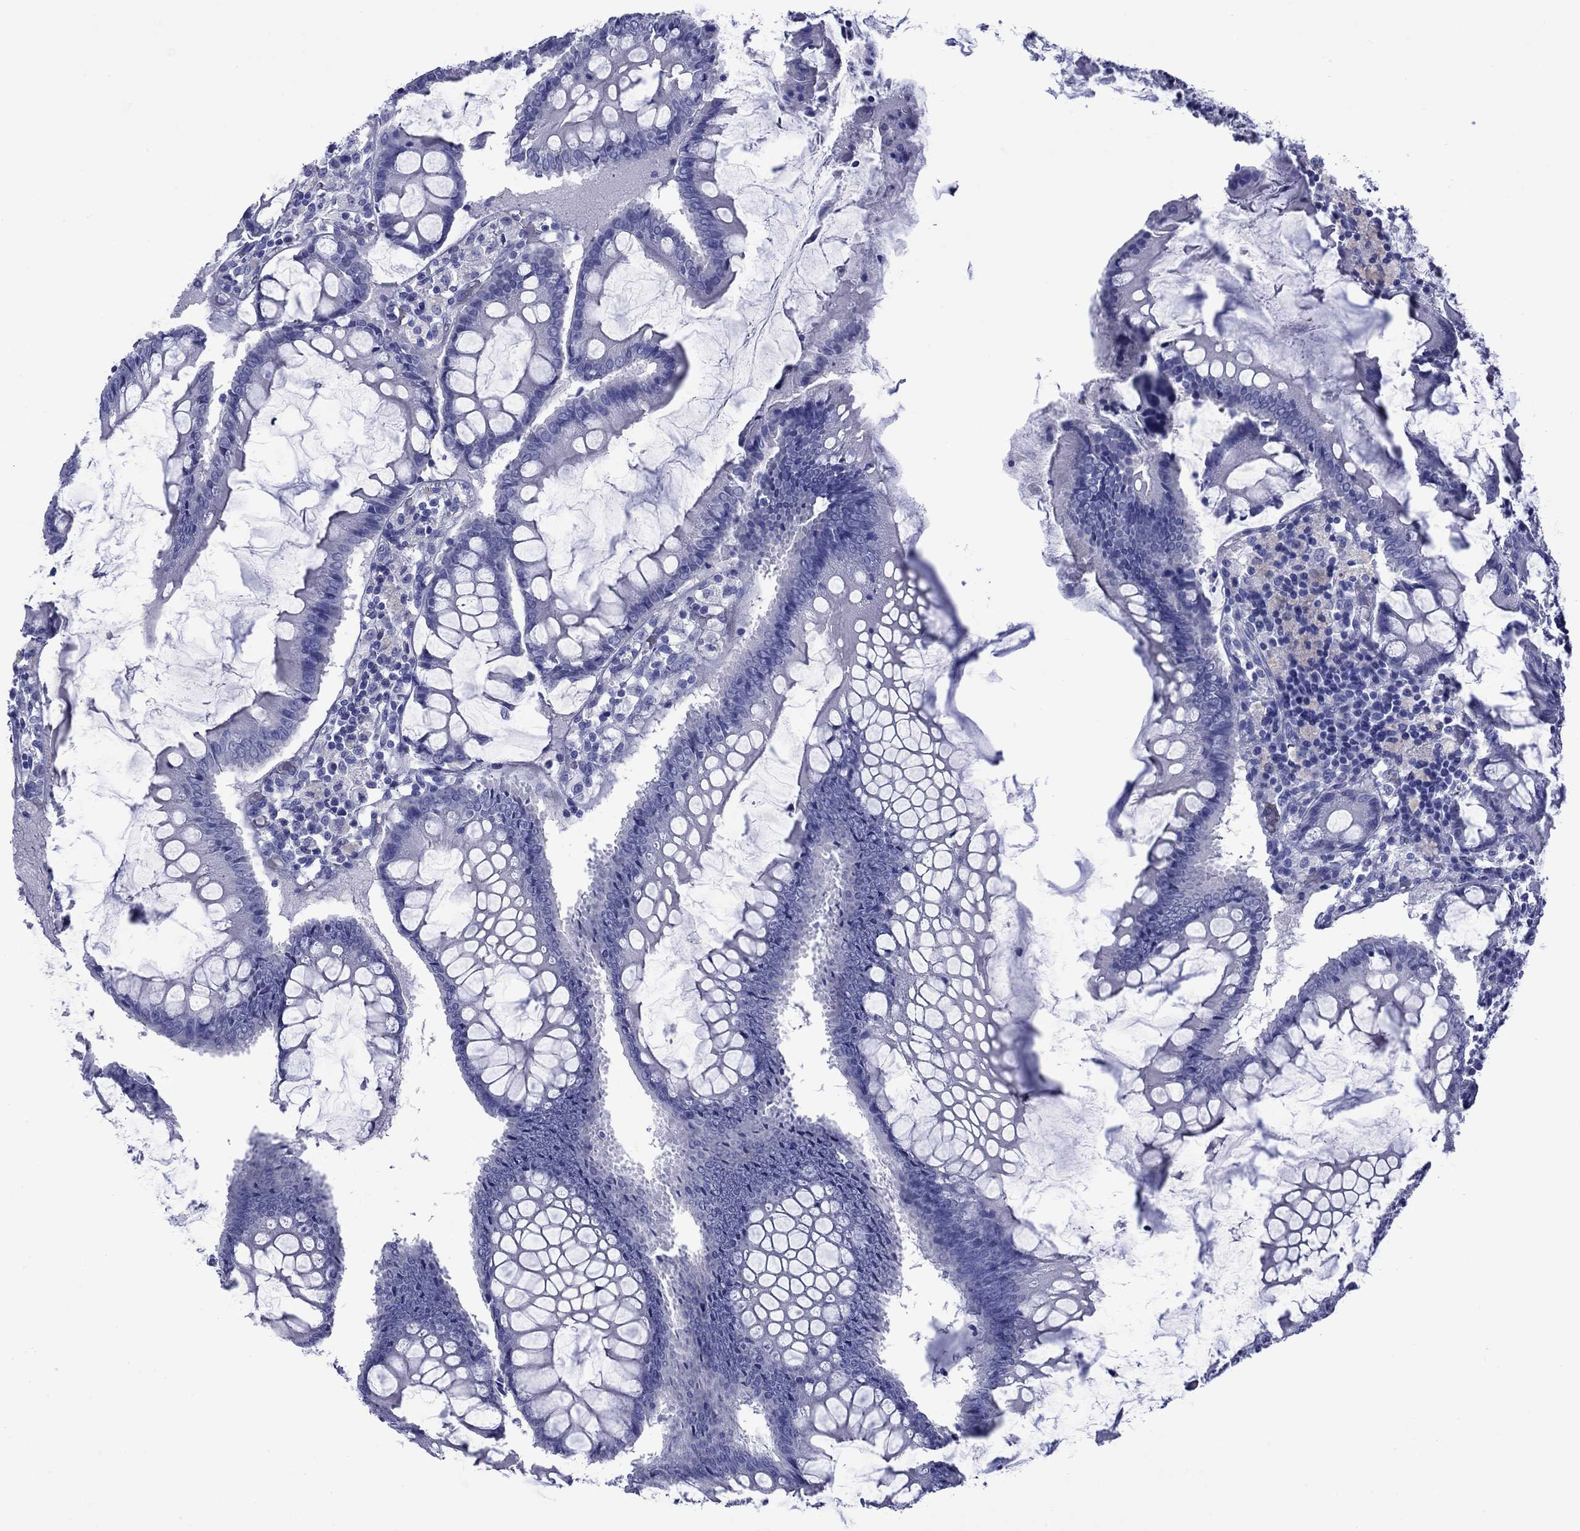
{"staining": {"intensity": "negative", "quantity": "none", "location": "none"}, "tissue": "colorectal cancer", "cell_type": "Tumor cells", "image_type": "cancer", "snomed": [{"axis": "morphology", "description": "Adenocarcinoma, NOS"}, {"axis": "topography", "description": "Colon"}], "caption": "An immunohistochemistry micrograph of colorectal cancer is shown. There is no staining in tumor cells of colorectal cancer.", "gene": "ROM1", "patient": {"sex": "female", "age": 82}}